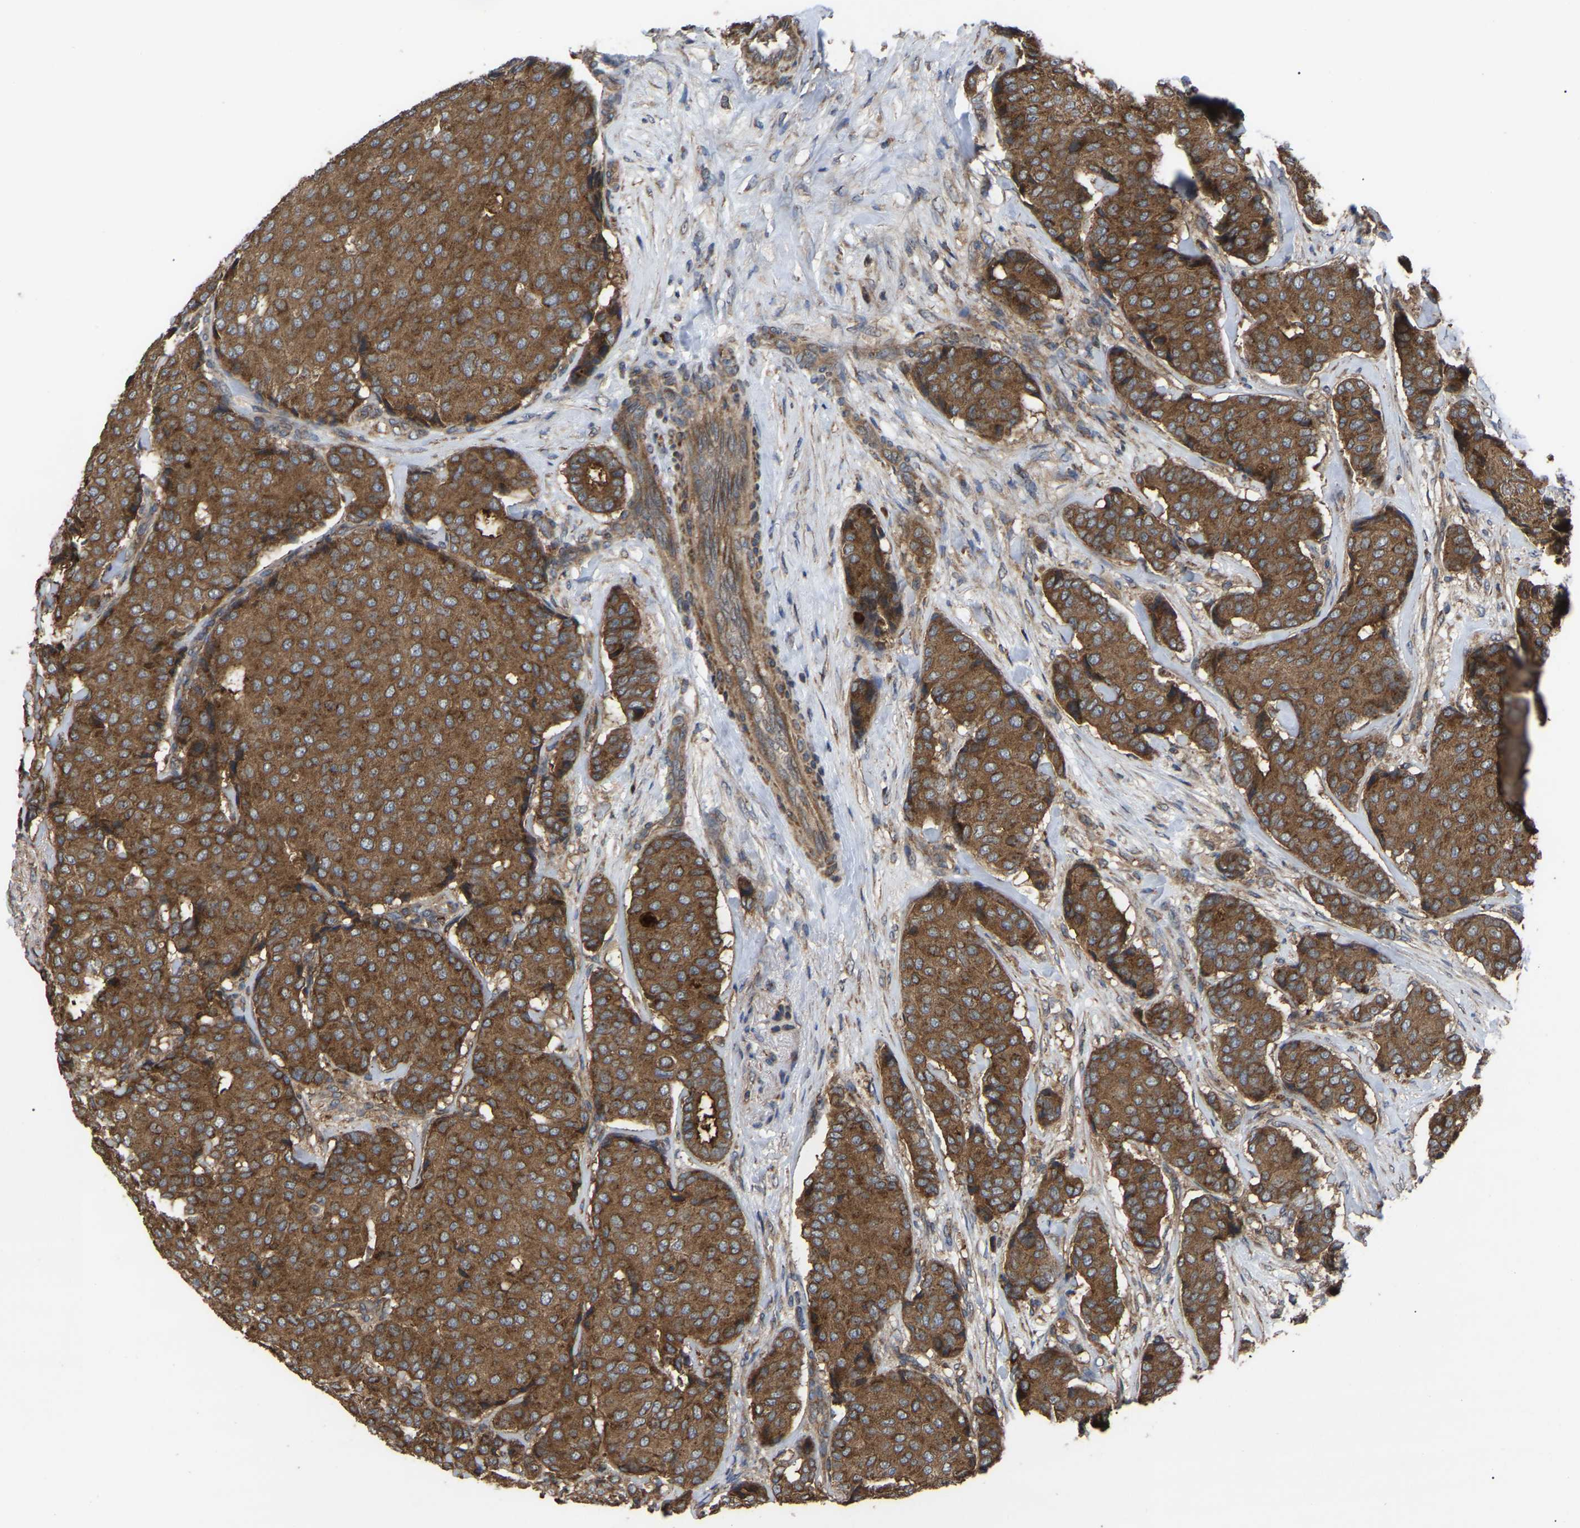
{"staining": {"intensity": "moderate", "quantity": ">75%", "location": "cytoplasmic/membranous"}, "tissue": "breast cancer", "cell_type": "Tumor cells", "image_type": "cancer", "snomed": [{"axis": "morphology", "description": "Duct carcinoma"}, {"axis": "topography", "description": "Breast"}], "caption": "A photomicrograph of human breast cancer (infiltrating ductal carcinoma) stained for a protein reveals moderate cytoplasmic/membranous brown staining in tumor cells.", "gene": "GCC1", "patient": {"sex": "female", "age": 75}}